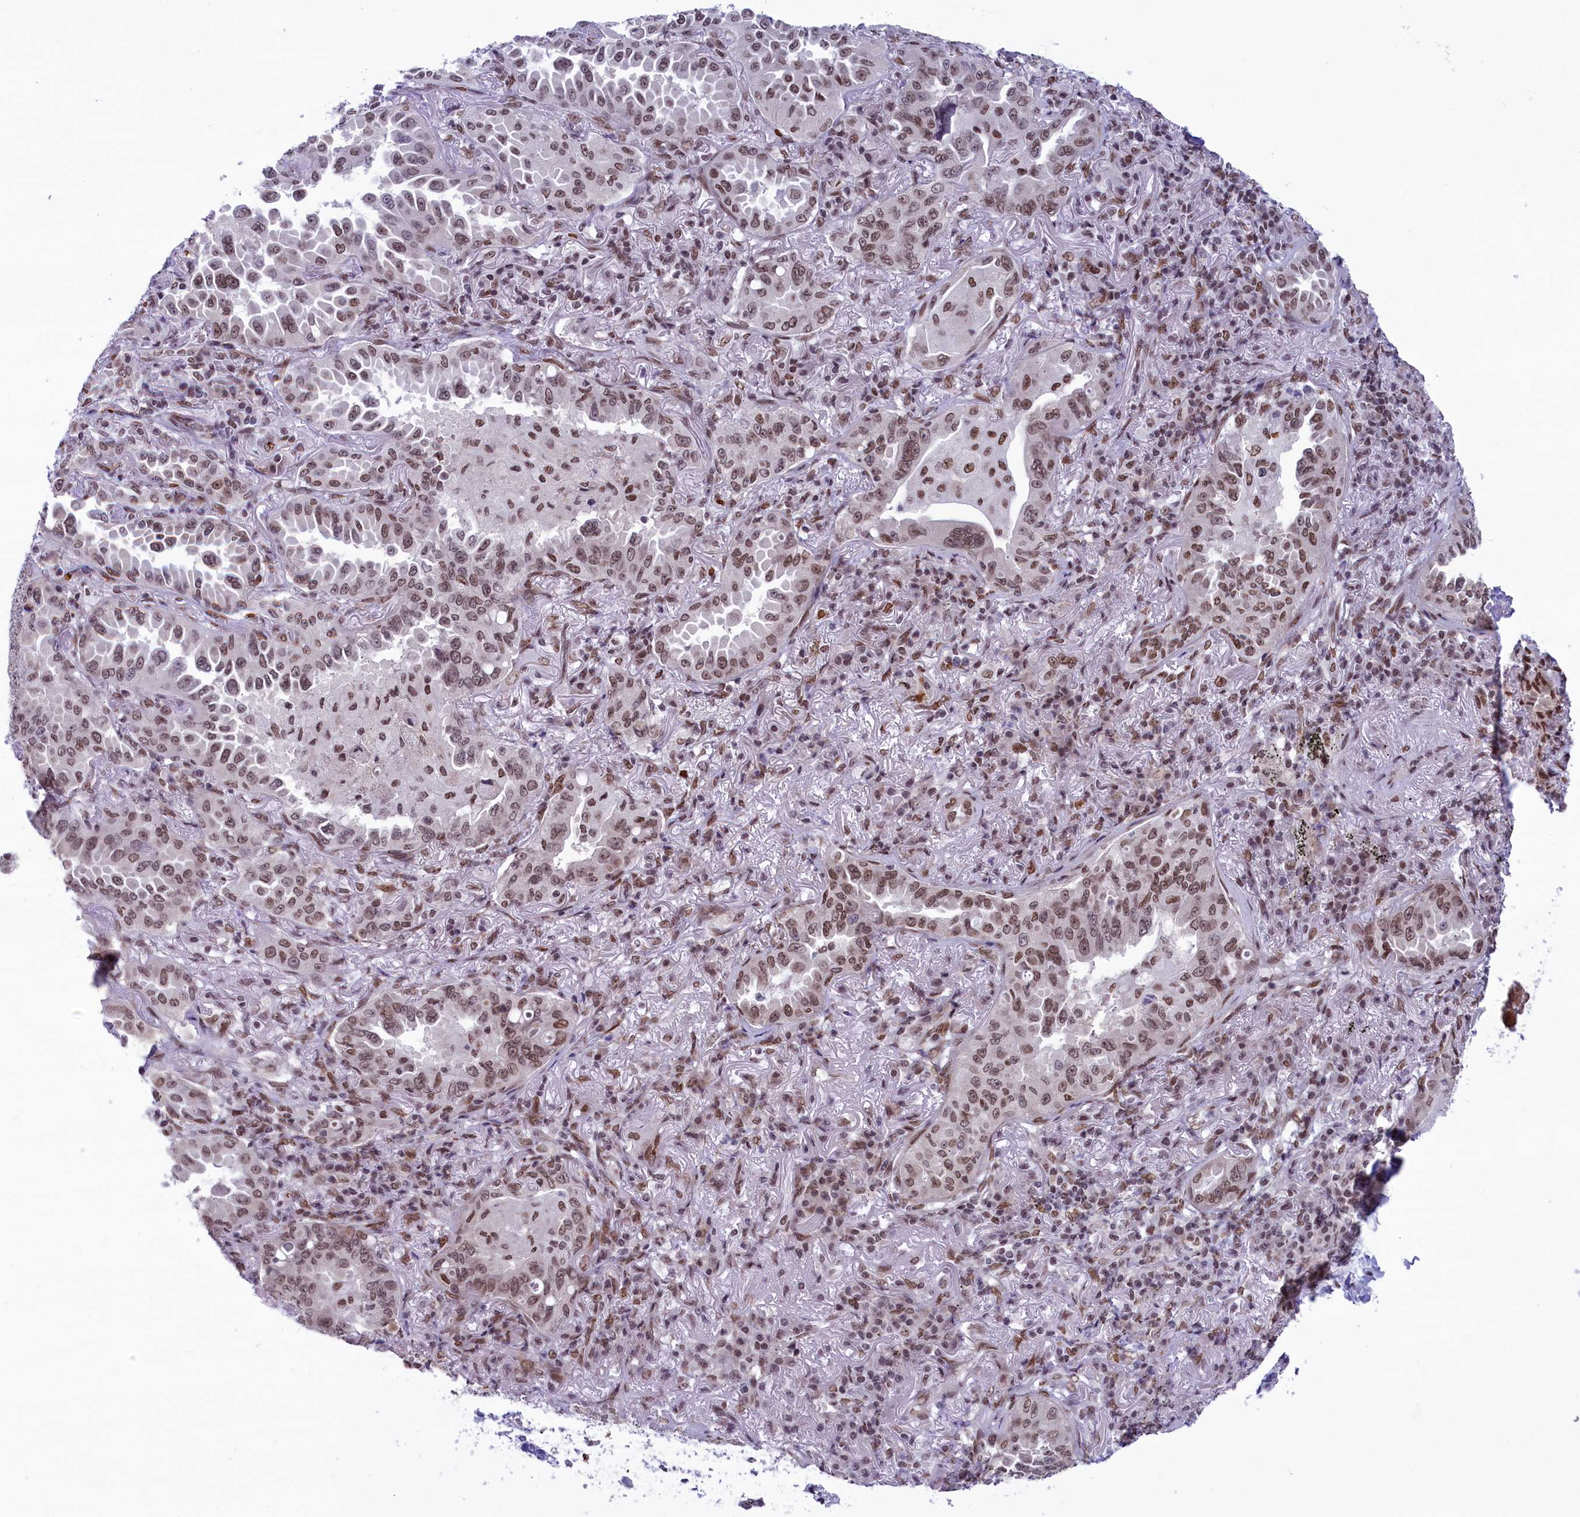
{"staining": {"intensity": "moderate", "quantity": ">75%", "location": "nuclear"}, "tissue": "lung cancer", "cell_type": "Tumor cells", "image_type": "cancer", "snomed": [{"axis": "morphology", "description": "Adenocarcinoma, NOS"}, {"axis": "topography", "description": "Lung"}], "caption": "This micrograph reveals immunohistochemistry (IHC) staining of human lung cancer, with medium moderate nuclear expression in about >75% of tumor cells.", "gene": "MPHOSPH8", "patient": {"sex": "female", "age": 69}}